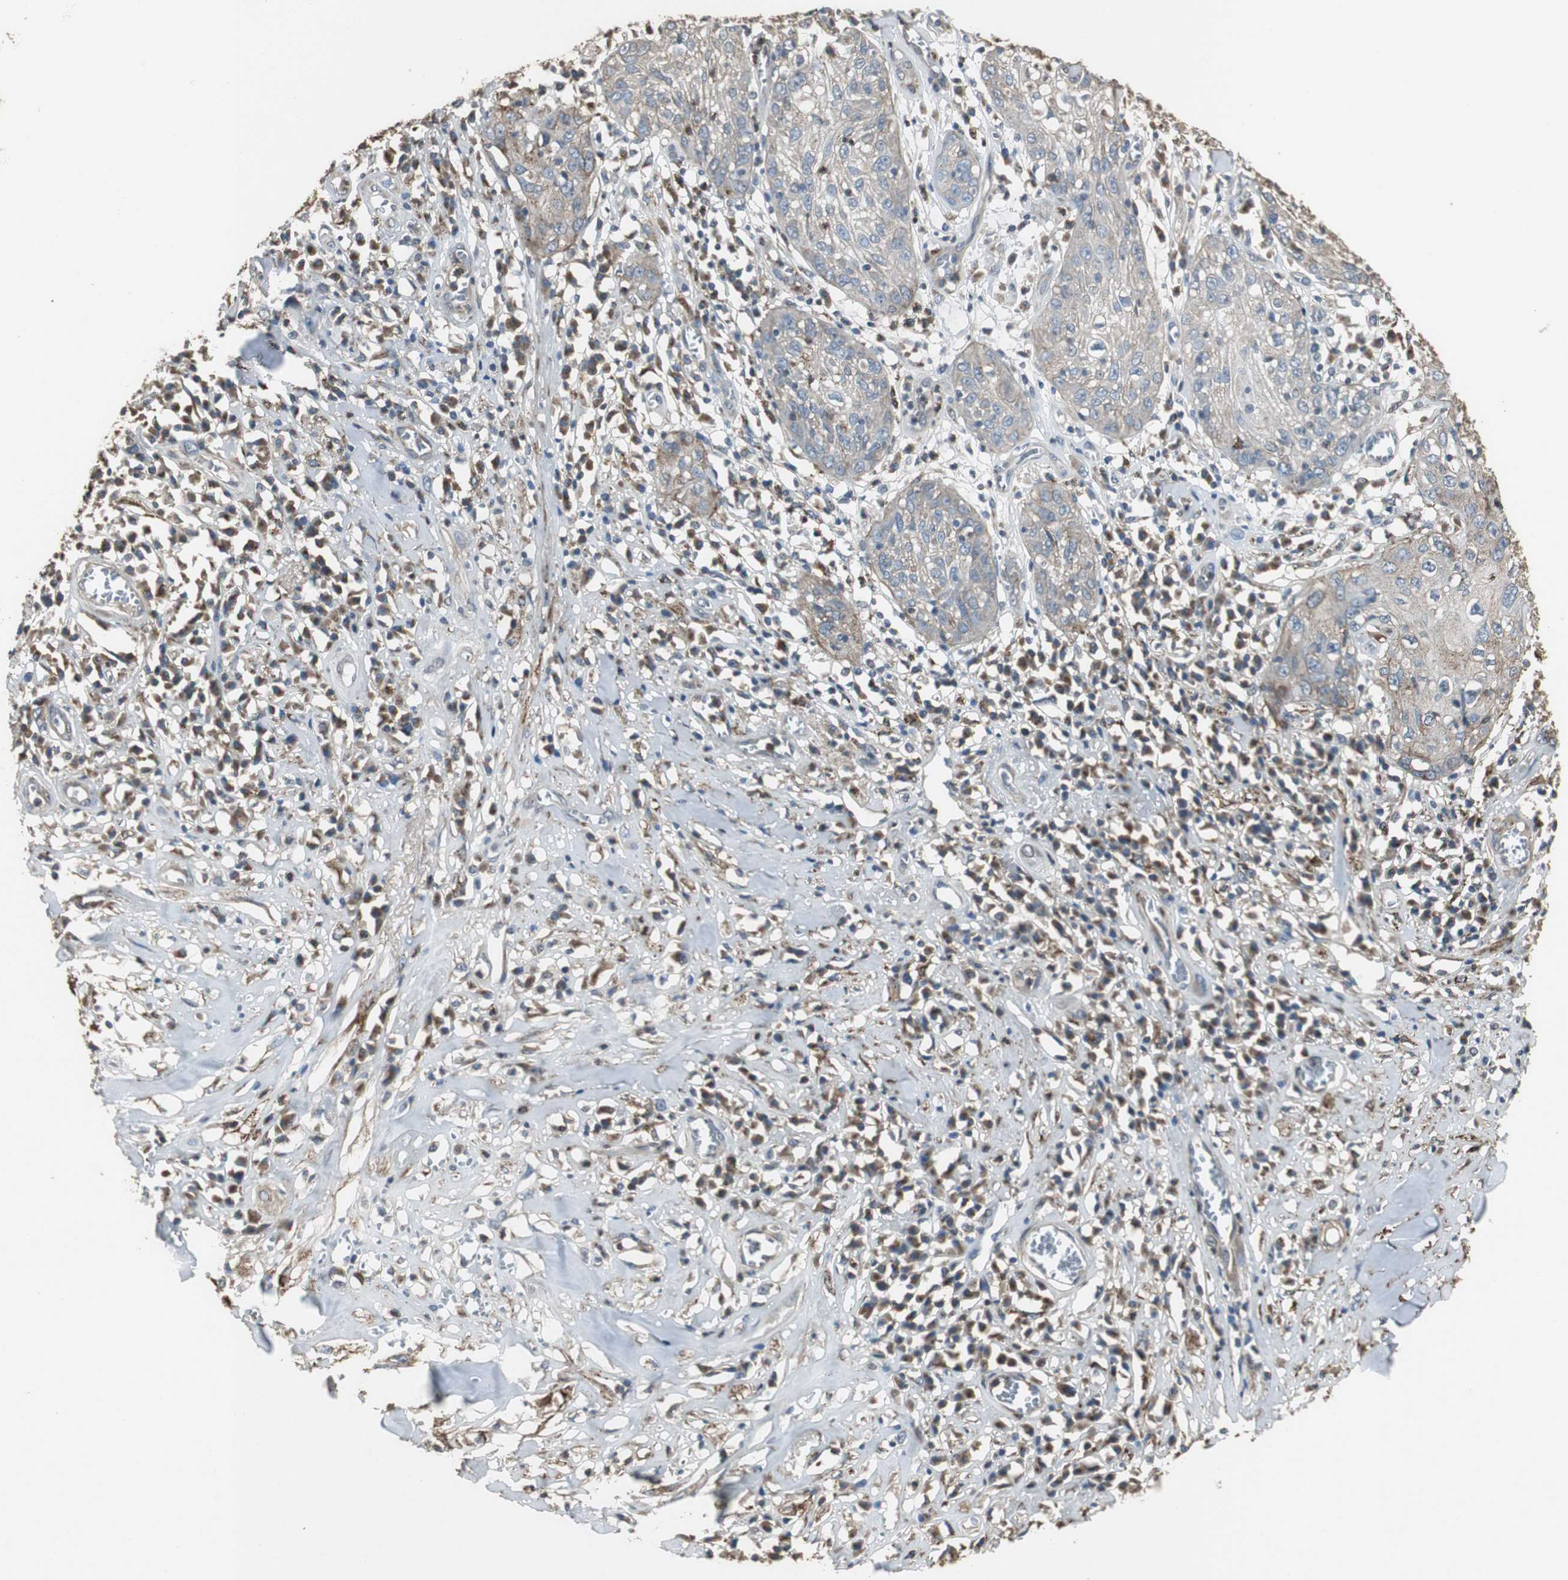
{"staining": {"intensity": "weak", "quantity": ">75%", "location": "cytoplasmic/membranous"}, "tissue": "skin cancer", "cell_type": "Tumor cells", "image_type": "cancer", "snomed": [{"axis": "morphology", "description": "Squamous cell carcinoma, NOS"}, {"axis": "topography", "description": "Skin"}], "caption": "Tumor cells show weak cytoplasmic/membranous staining in about >75% of cells in skin cancer.", "gene": "JTB", "patient": {"sex": "male", "age": 65}}